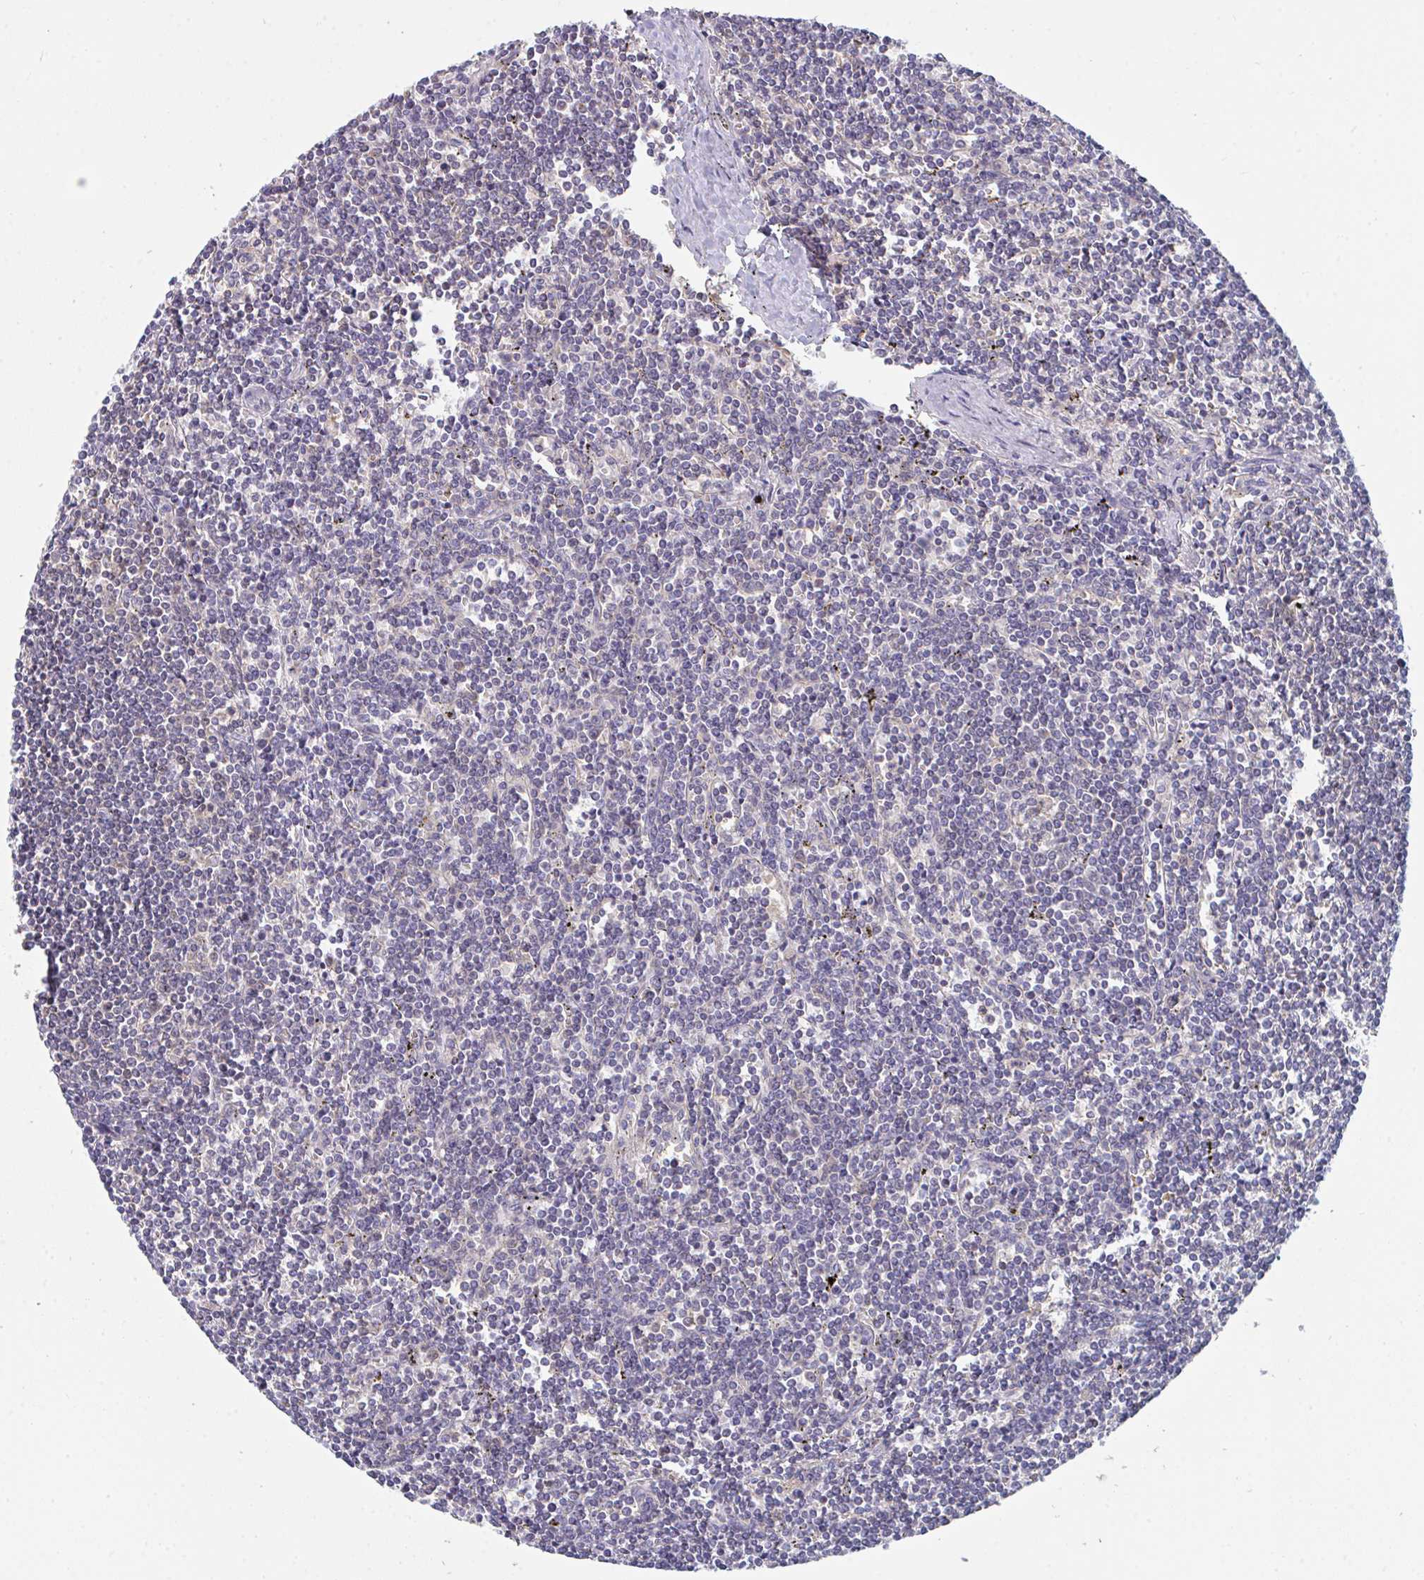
{"staining": {"intensity": "negative", "quantity": "none", "location": "none"}, "tissue": "lymphoma", "cell_type": "Tumor cells", "image_type": "cancer", "snomed": [{"axis": "morphology", "description": "Malignant lymphoma, non-Hodgkin's type, Low grade"}, {"axis": "topography", "description": "Spleen"}], "caption": "This photomicrograph is of low-grade malignant lymphoma, non-Hodgkin's type stained with immunohistochemistry (IHC) to label a protein in brown with the nuclei are counter-stained blue. There is no positivity in tumor cells.", "gene": "TTC9C", "patient": {"sex": "male", "age": 78}}